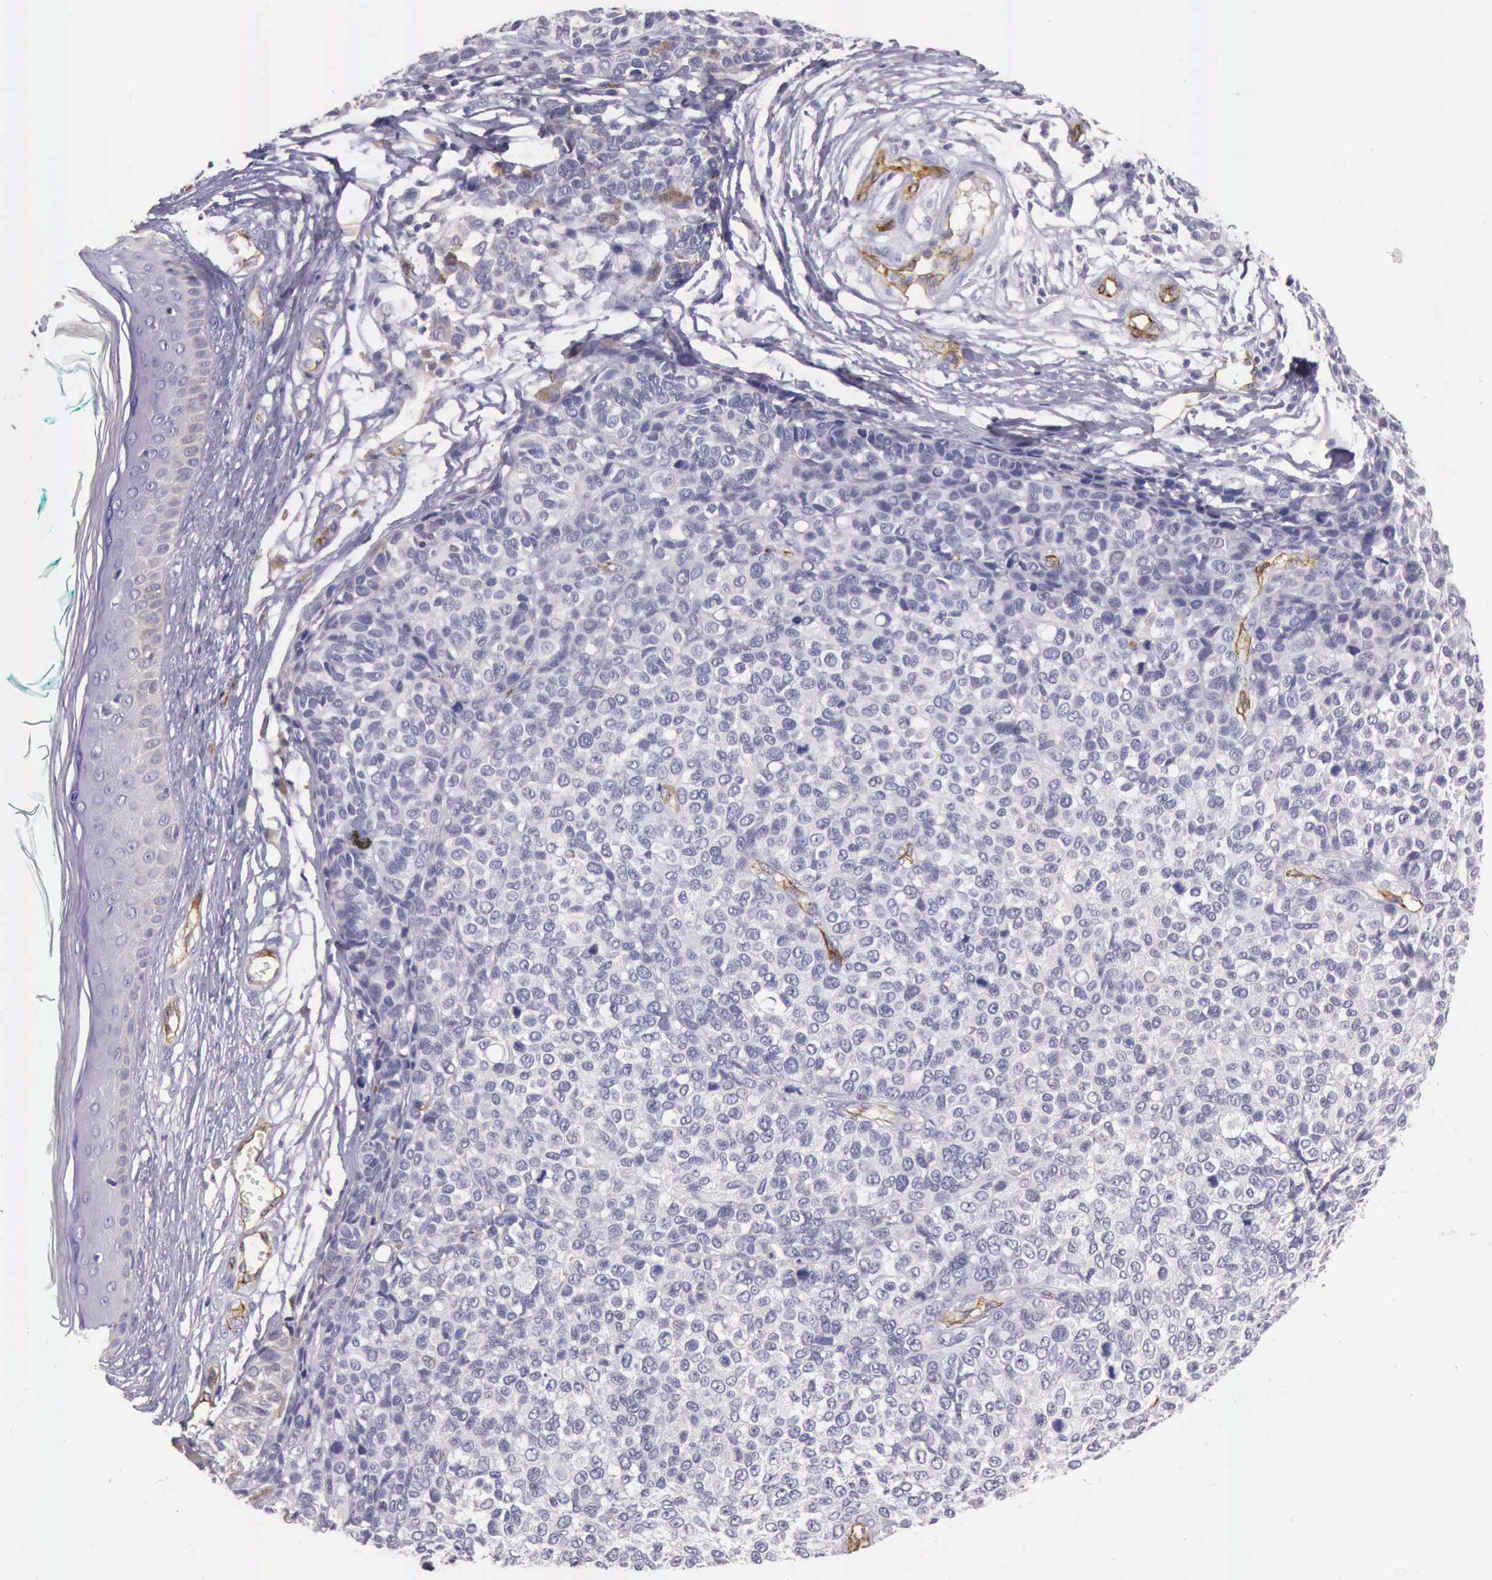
{"staining": {"intensity": "negative", "quantity": "none", "location": "none"}, "tissue": "melanoma", "cell_type": "Tumor cells", "image_type": "cancer", "snomed": [{"axis": "morphology", "description": "Malignant melanoma, NOS"}, {"axis": "topography", "description": "Skin"}], "caption": "An immunohistochemistry (IHC) image of melanoma is shown. There is no staining in tumor cells of melanoma.", "gene": "TCEANC", "patient": {"sex": "female", "age": 85}}